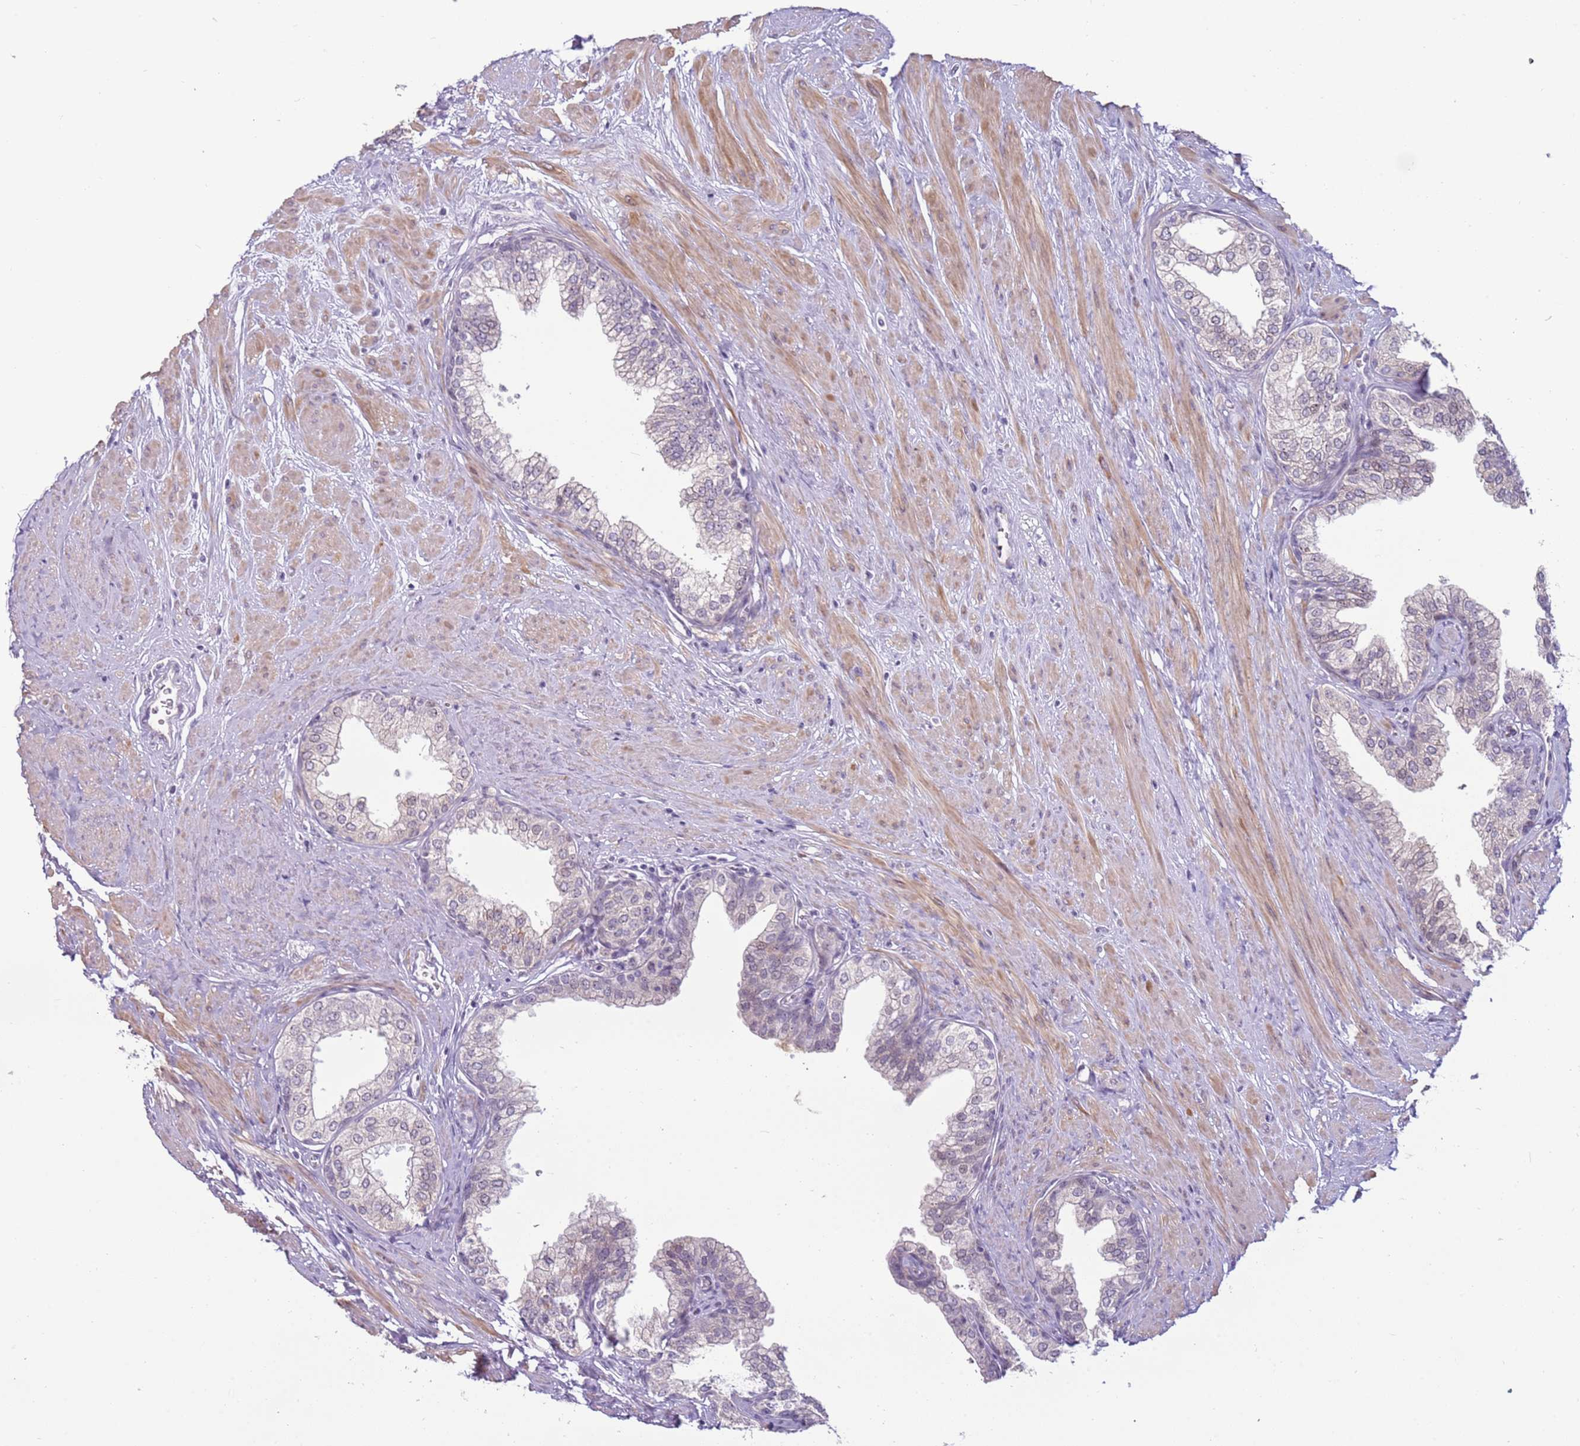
{"staining": {"intensity": "negative", "quantity": "none", "location": "none"}, "tissue": "prostate", "cell_type": "Glandular cells", "image_type": "normal", "snomed": [{"axis": "morphology", "description": "Normal tissue, NOS"}, {"axis": "morphology", "description": "Urothelial carcinoma, Low grade"}, {"axis": "topography", "description": "Urinary bladder"}, {"axis": "topography", "description": "Prostate"}], "caption": "A high-resolution histopathology image shows immunohistochemistry (IHC) staining of normal prostate, which displays no significant expression in glandular cells.", "gene": "UCMA", "patient": {"sex": "male", "age": 60}}